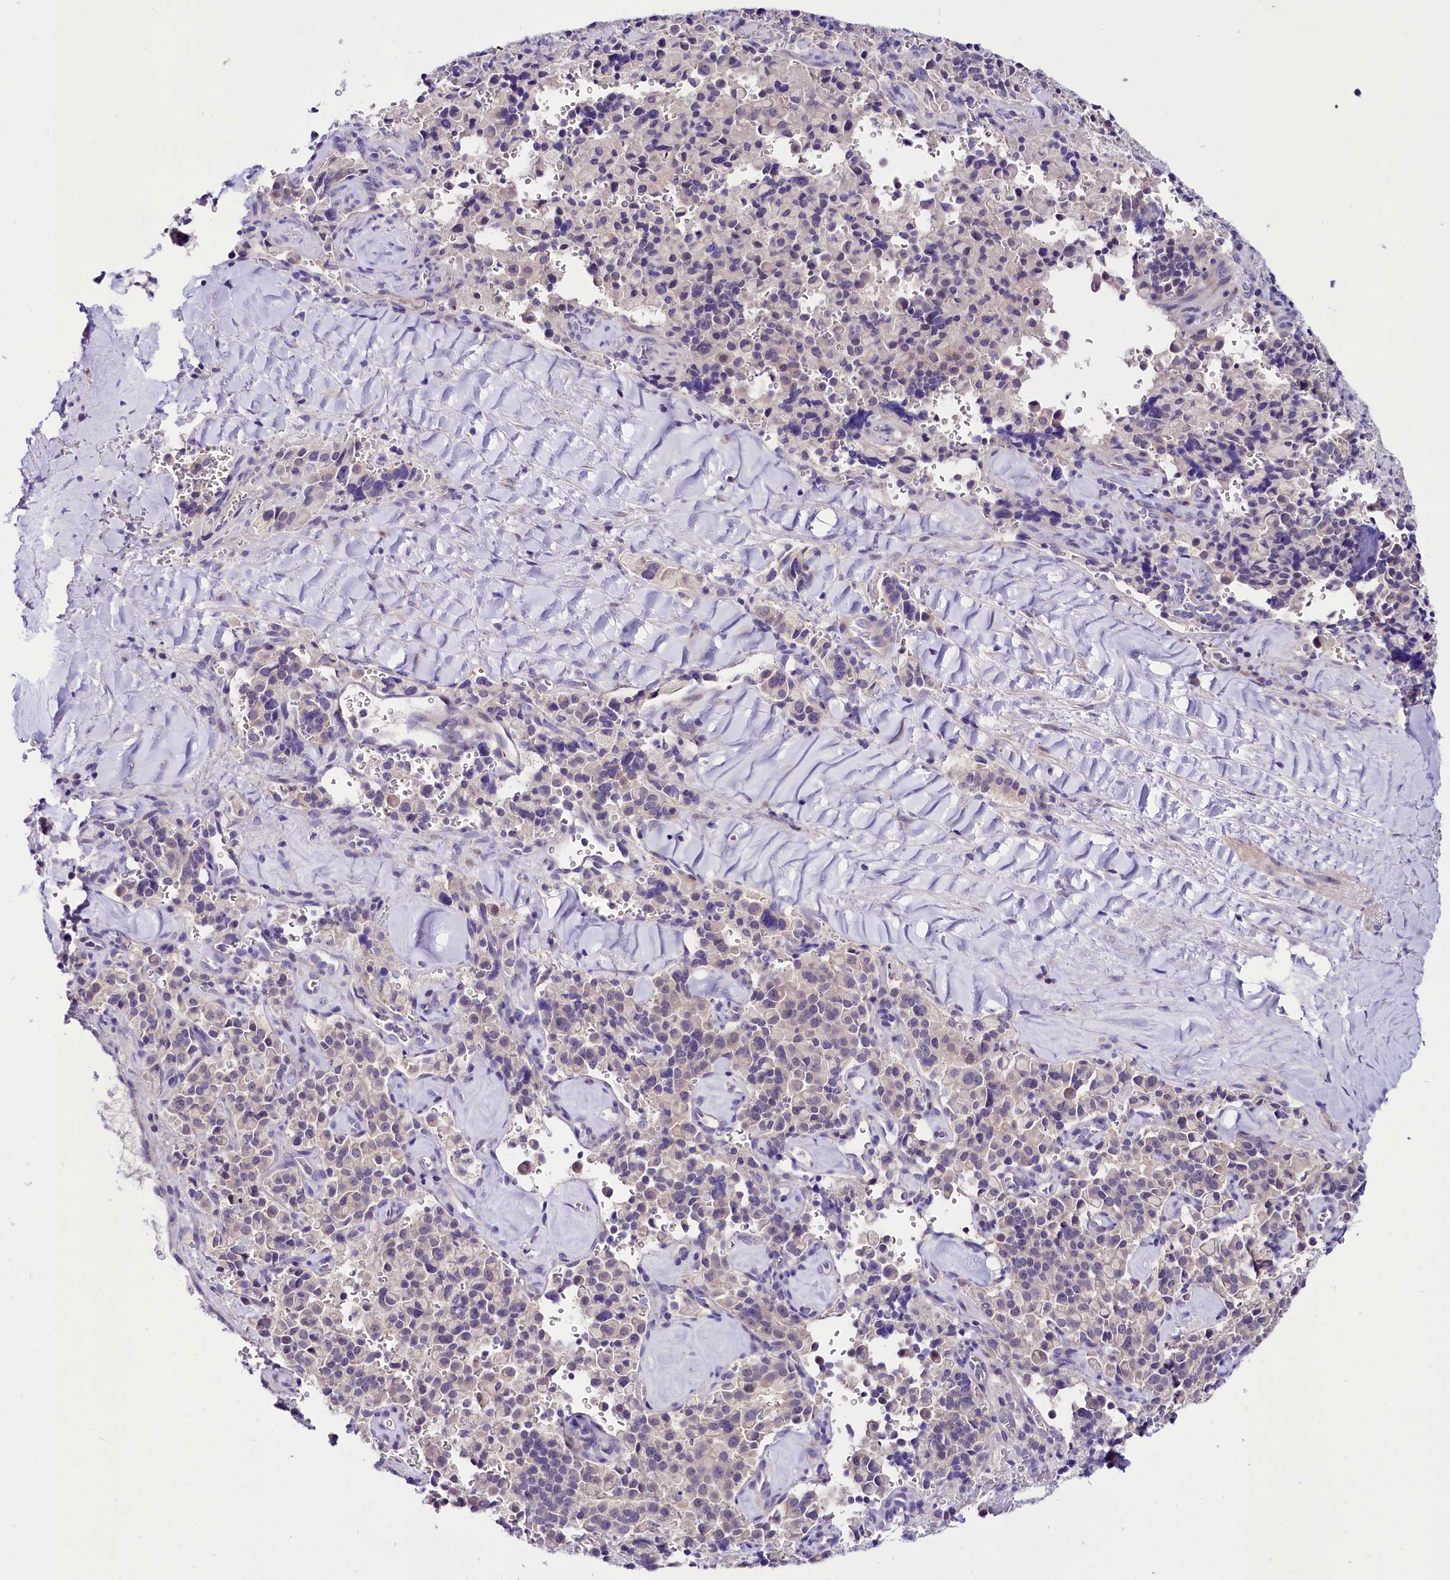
{"staining": {"intensity": "negative", "quantity": "none", "location": "none"}, "tissue": "pancreatic cancer", "cell_type": "Tumor cells", "image_type": "cancer", "snomed": [{"axis": "morphology", "description": "Adenocarcinoma, NOS"}, {"axis": "topography", "description": "Pancreas"}], "caption": "Tumor cells are negative for protein expression in human pancreatic cancer.", "gene": "ABHD5", "patient": {"sex": "male", "age": 65}}